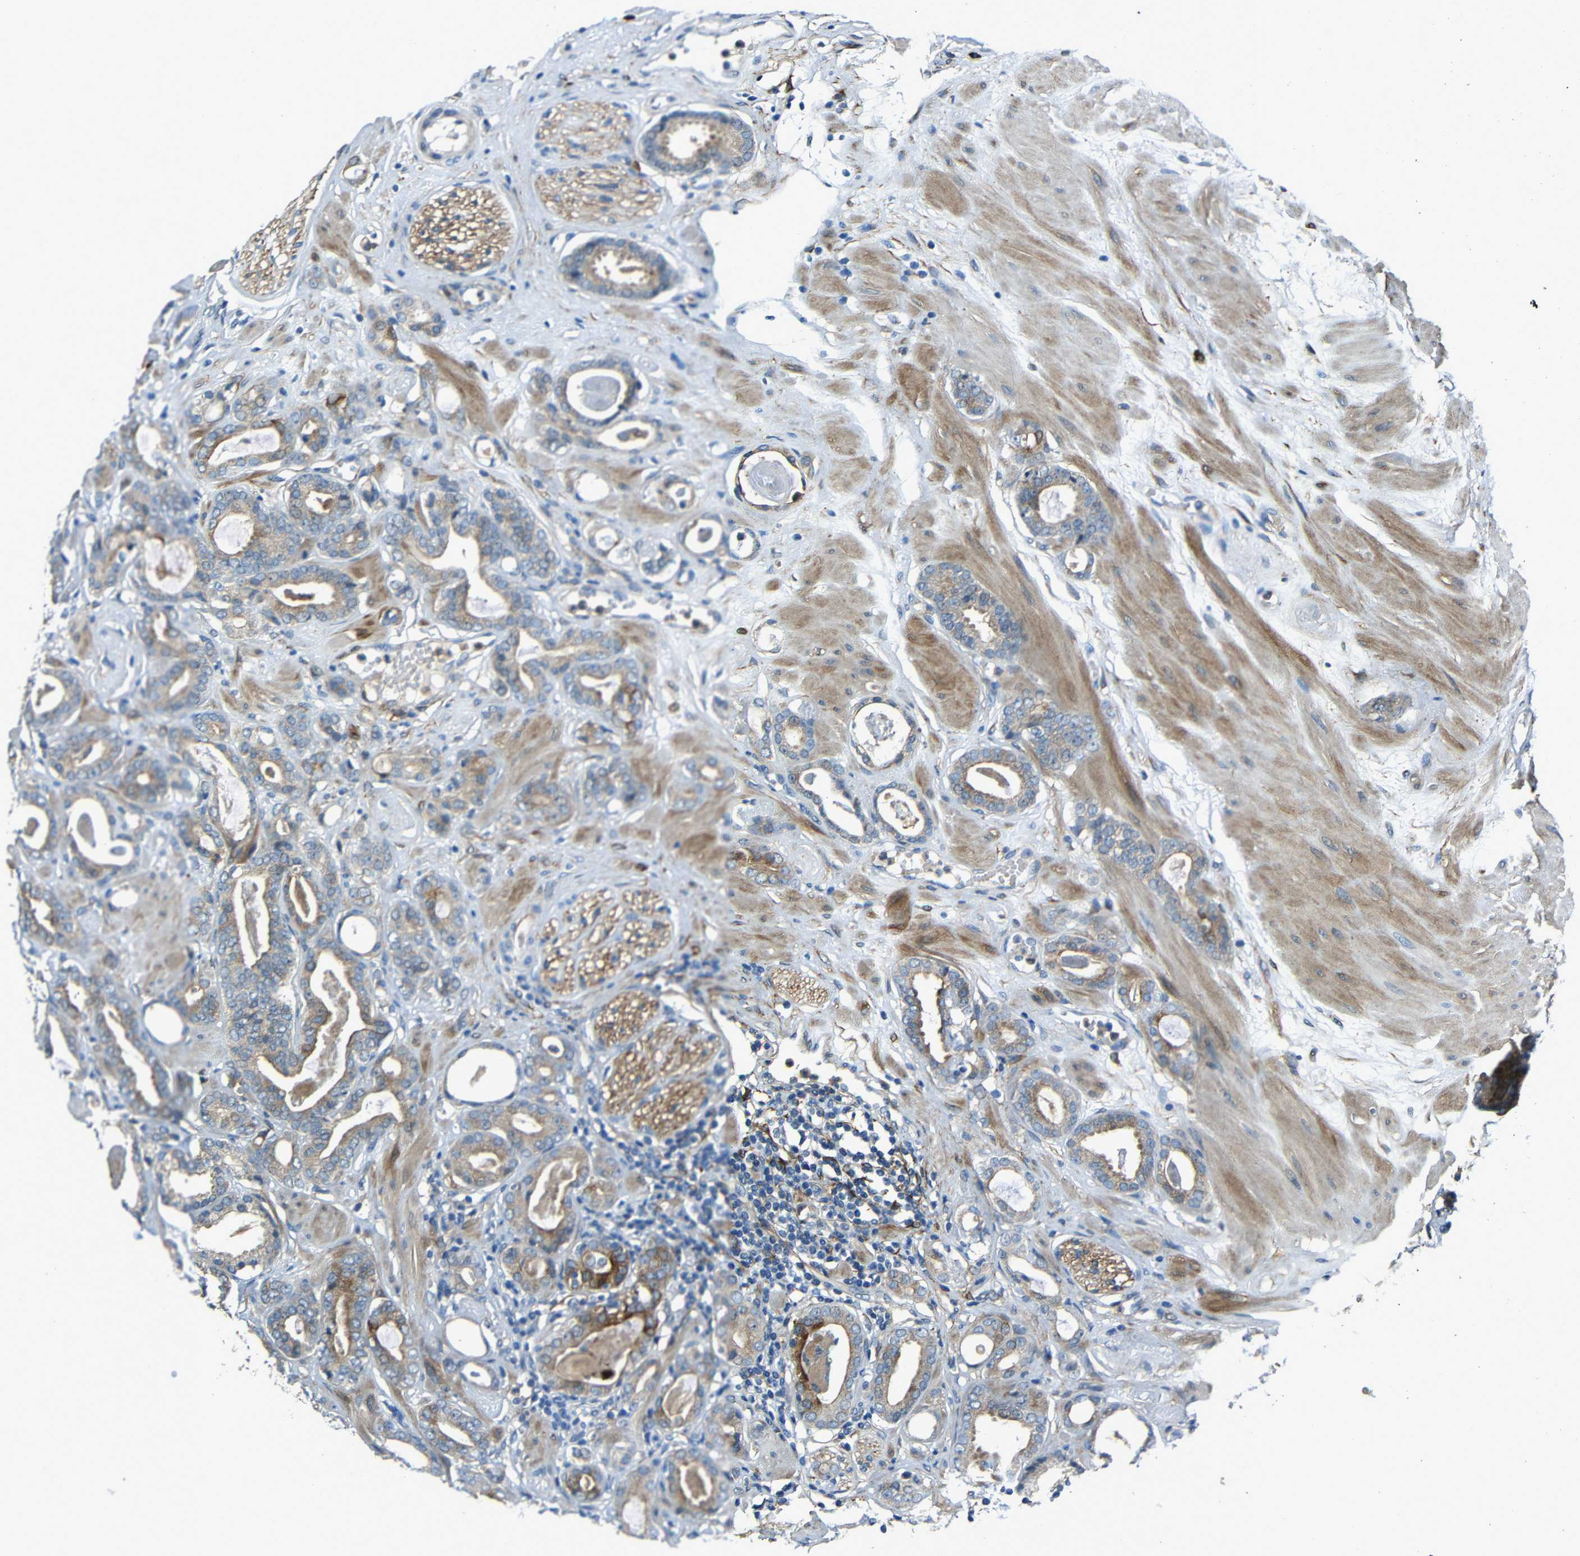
{"staining": {"intensity": "strong", "quantity": "<25%", "location": "cytoplasmic/membranous"}, "tissue": "prostate cancer", "cell_type": "Tumor cells", "image_type": "cancer", "snomed": [{"axis": "morphology", "description": "Adenocarcinoma, Low grade"}, {"axis": "topography", "description": "Prostate"}], "caption": "Protein analysis of adenocarcinoma (low-grade) (prostate) tissue shows strong cytoplasmic/membranous expression in approximately <25% of tumor cells.", "gene": "DCLK1", "patient": {"sex": "male", "age": 53}}